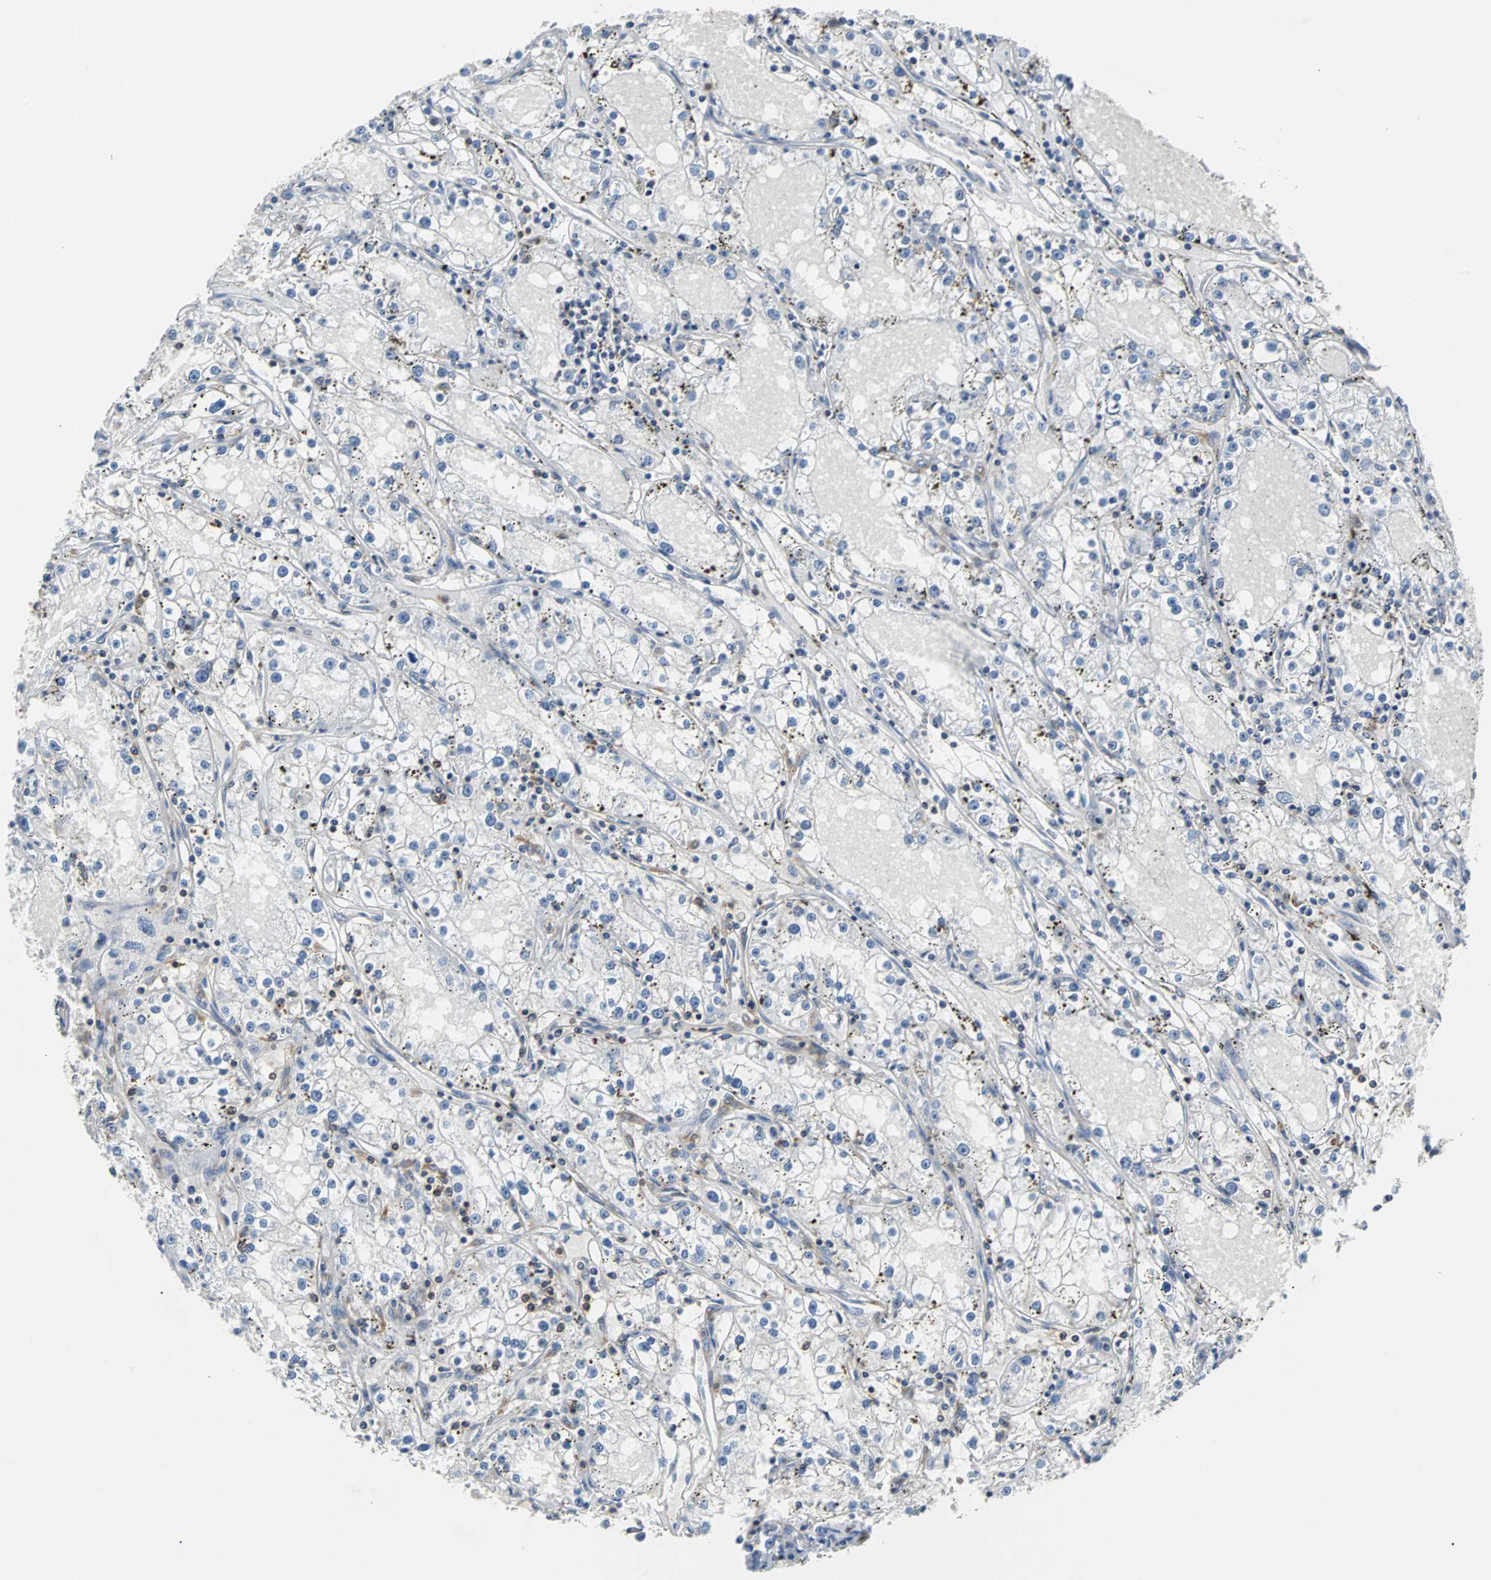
{"staining": {"intensity": "negative", "quantity": "none", "location": "none"}, "tissue": "renal cancer", "cell_type": "Tumor cells", "image_type": "cancer", "snomed": [{"axis": "morphology", "description": "Adenocarcinoma, NOS"}, {"axis": "topography", "description": "Kidney"}], "caption": "Tumor cells show no significant expression in adenocarcinoma (renal). (Immunohistochemistry, brightfield microscopy, high magnification).", "gene": "TSC22D4", "patient": {"sex": "male", "age": 56}}